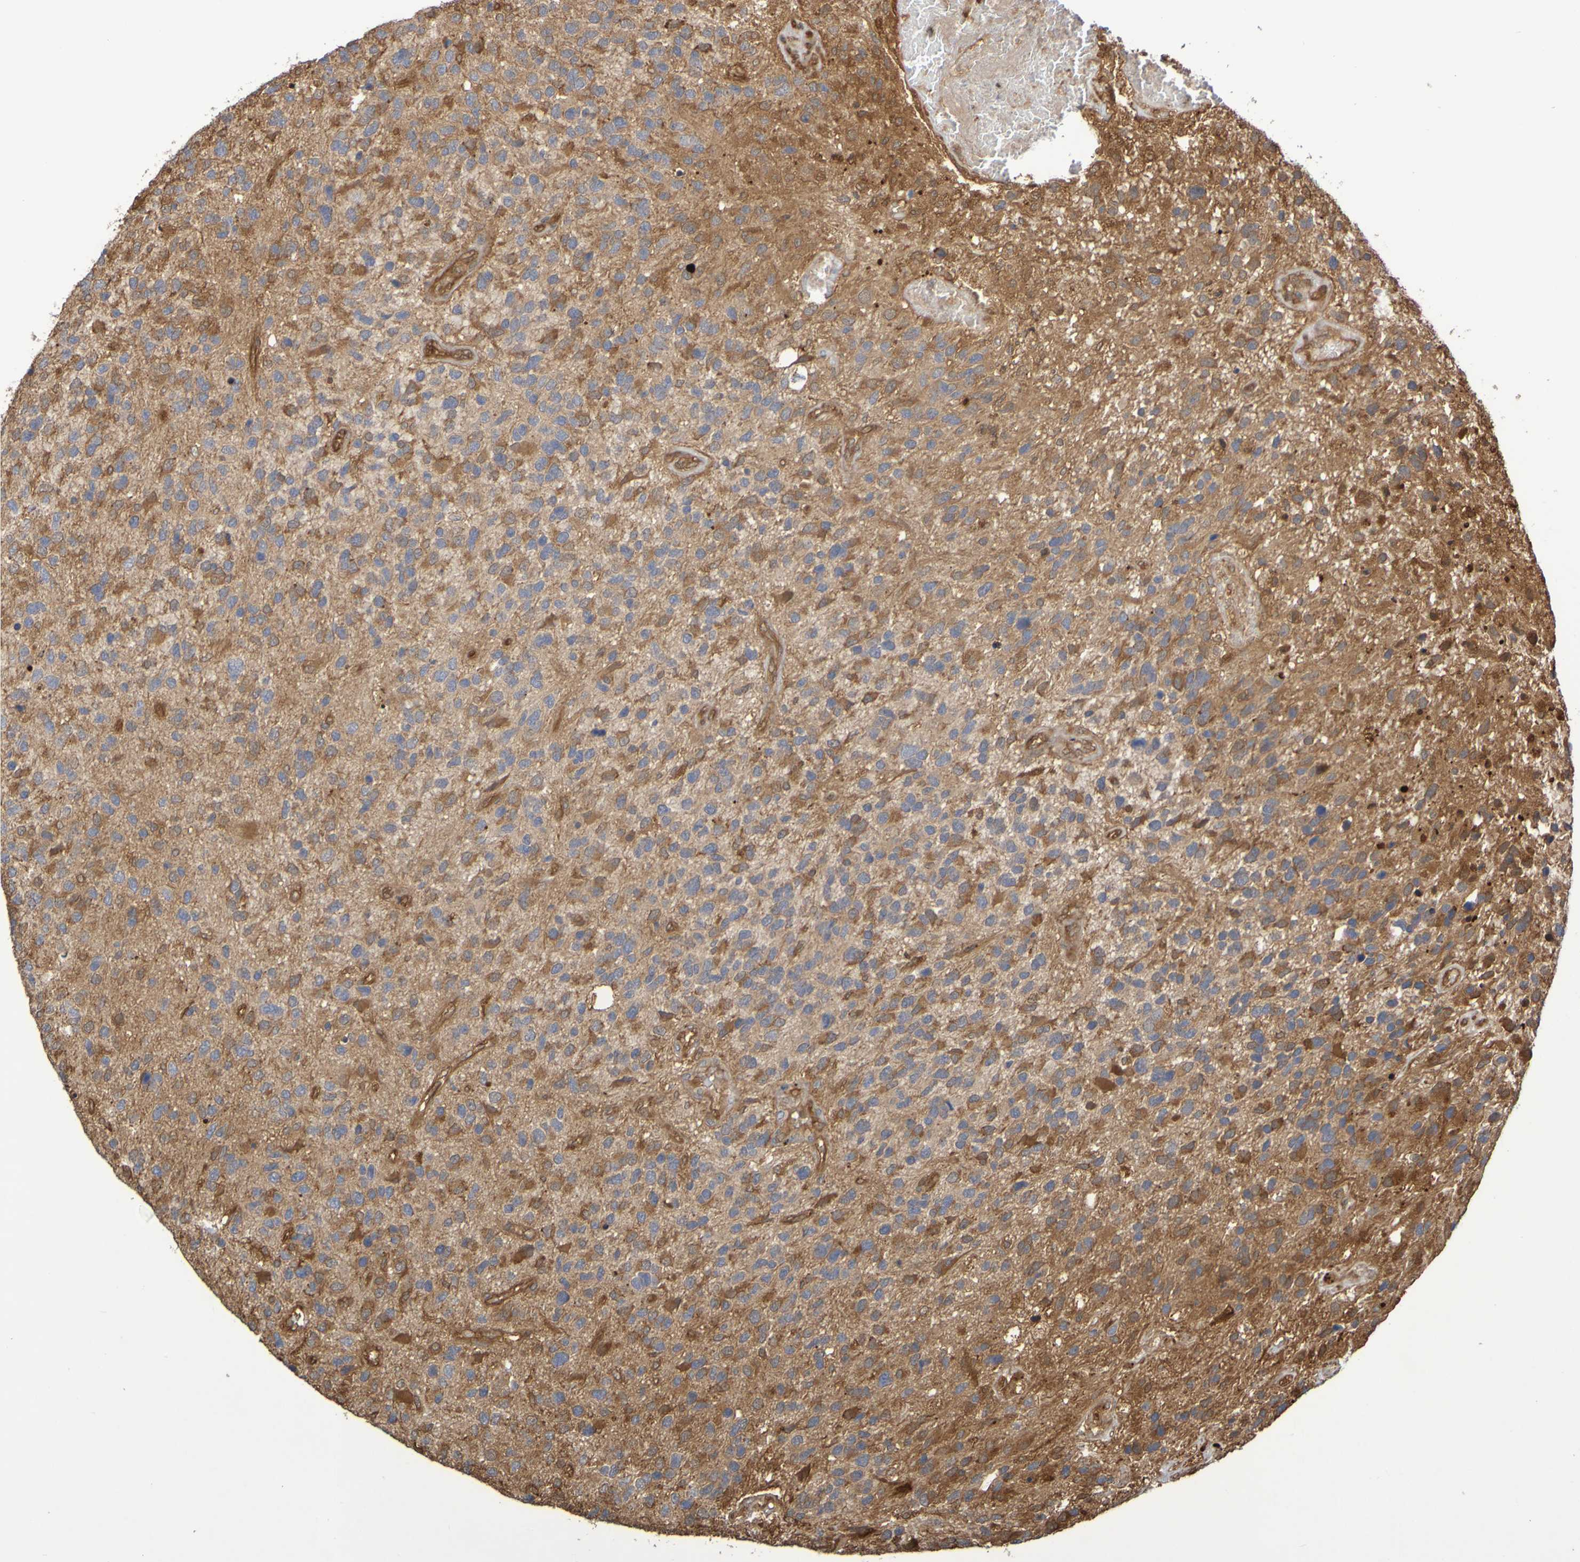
{"staining": {"intensity": "moderate", "quantity": ">75%", "location": "cytoplasmic/membranous"}, "tissue": "glioma", "cell_type": "Tumor cells", "image_type": "cancer", "snomed": [{"axis": "morphology", "description": "Glioma, malignant, High grade"}, {"axis": "topography", "description": "Brain"}], "caption": "Brown immunohistochemical staining in malignant glioma (high-grade) demonstrates moderate cytoplasmic/membranous expression in about >75% of tumor cells.", "gene": "SERPINB6", "patient": {"sex": "female", "age": 58}}